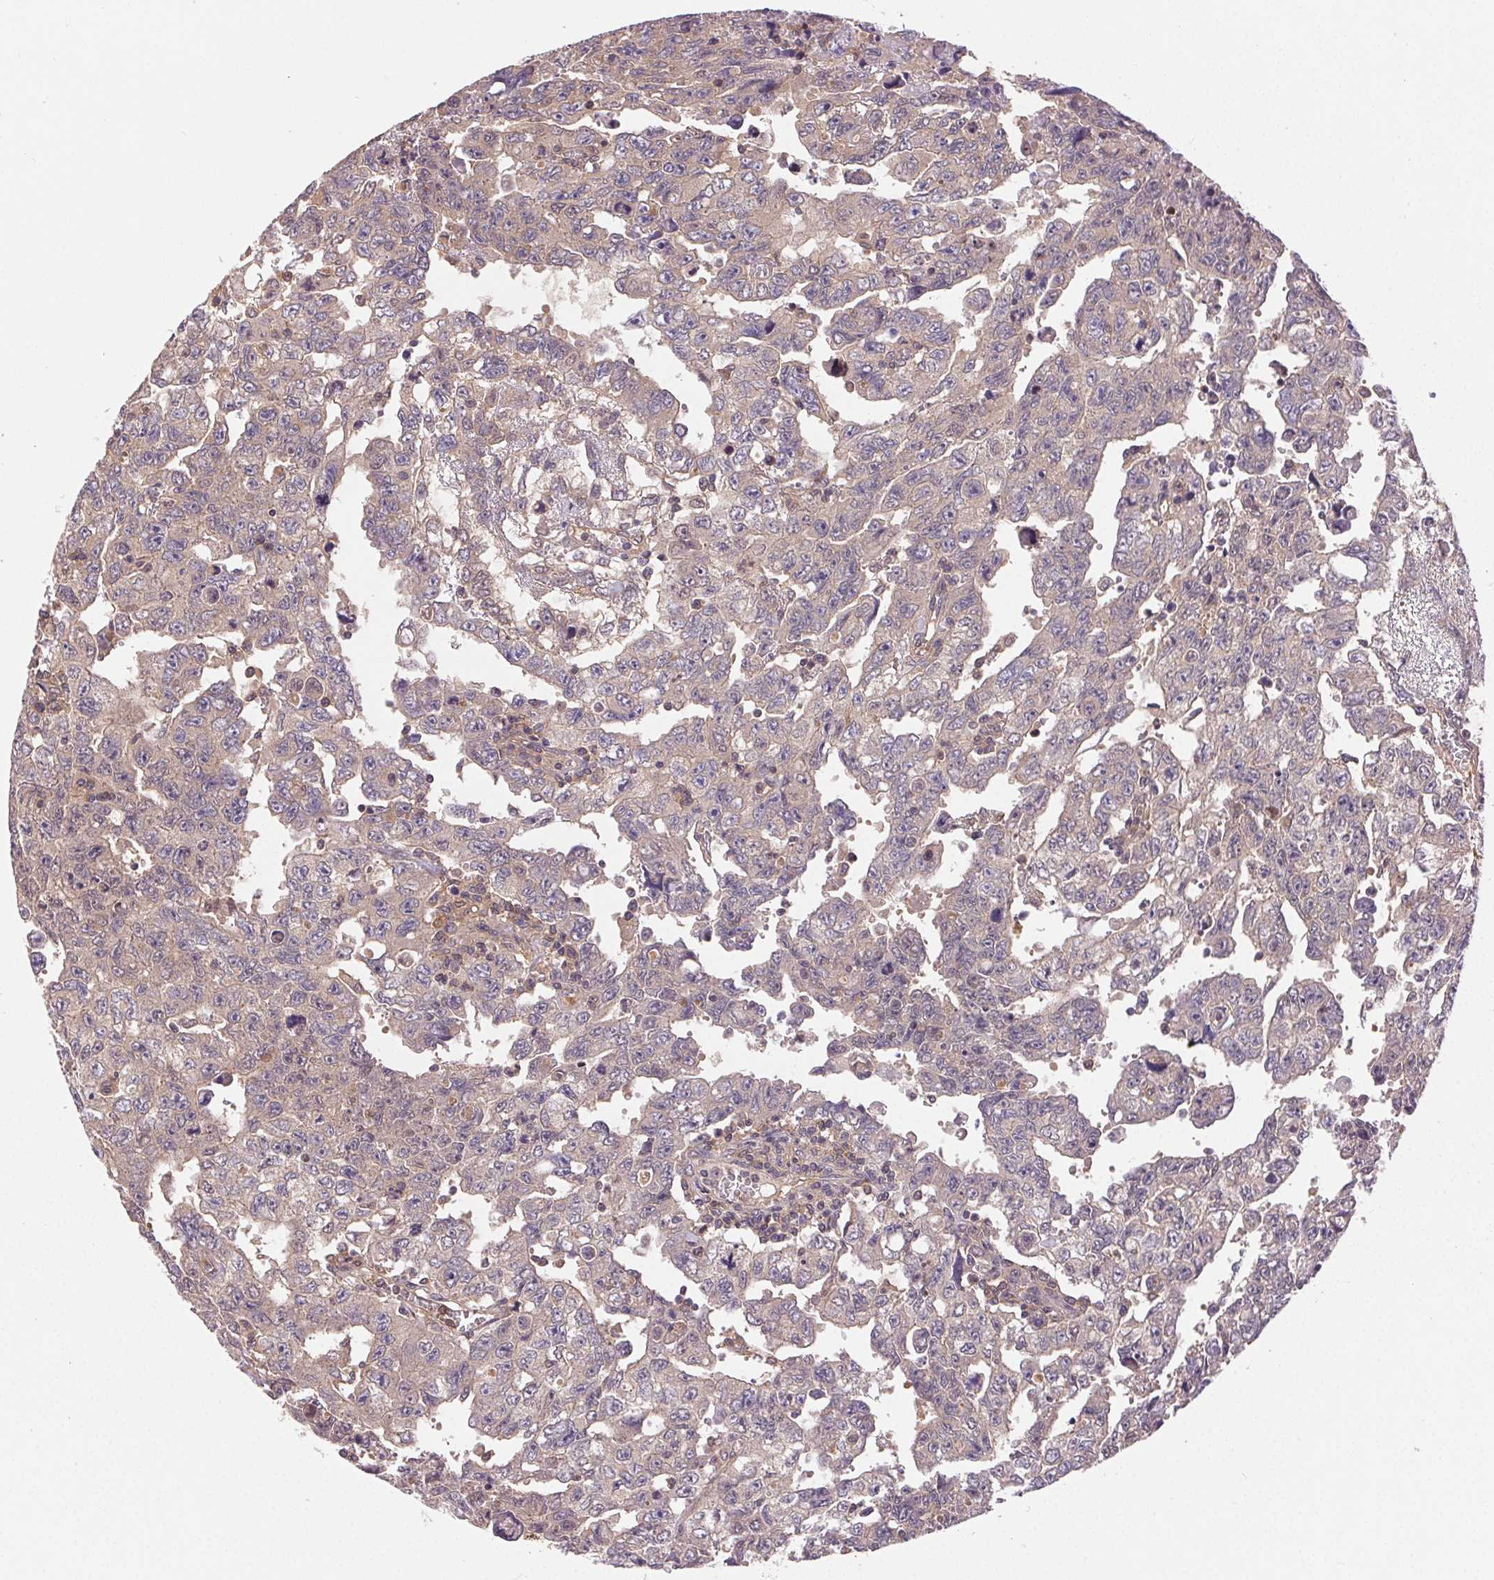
{"staining": {"intensity": "negative", "quantity": "none", "location": "none"}, "tissue": "testis cancer", "cell_type": "Tumor cells", "image_type": "cancer", "snomed": [{"axis": "morphology", "description": "Carcinoma, Embryonal, NOS"}, {"axis": "topography", "description": "Testis"}], "caption": "Immunohistochemistry photomicrograph of human testis cancer stained for a protein (brown), which reveals no staining in tumor cells. The staining is performed using DAB brown chromogen with nuclei counter-stained in using hematoxylin.", "gene": "GDI2", "patient": {"sex": "male", "age": 24}}